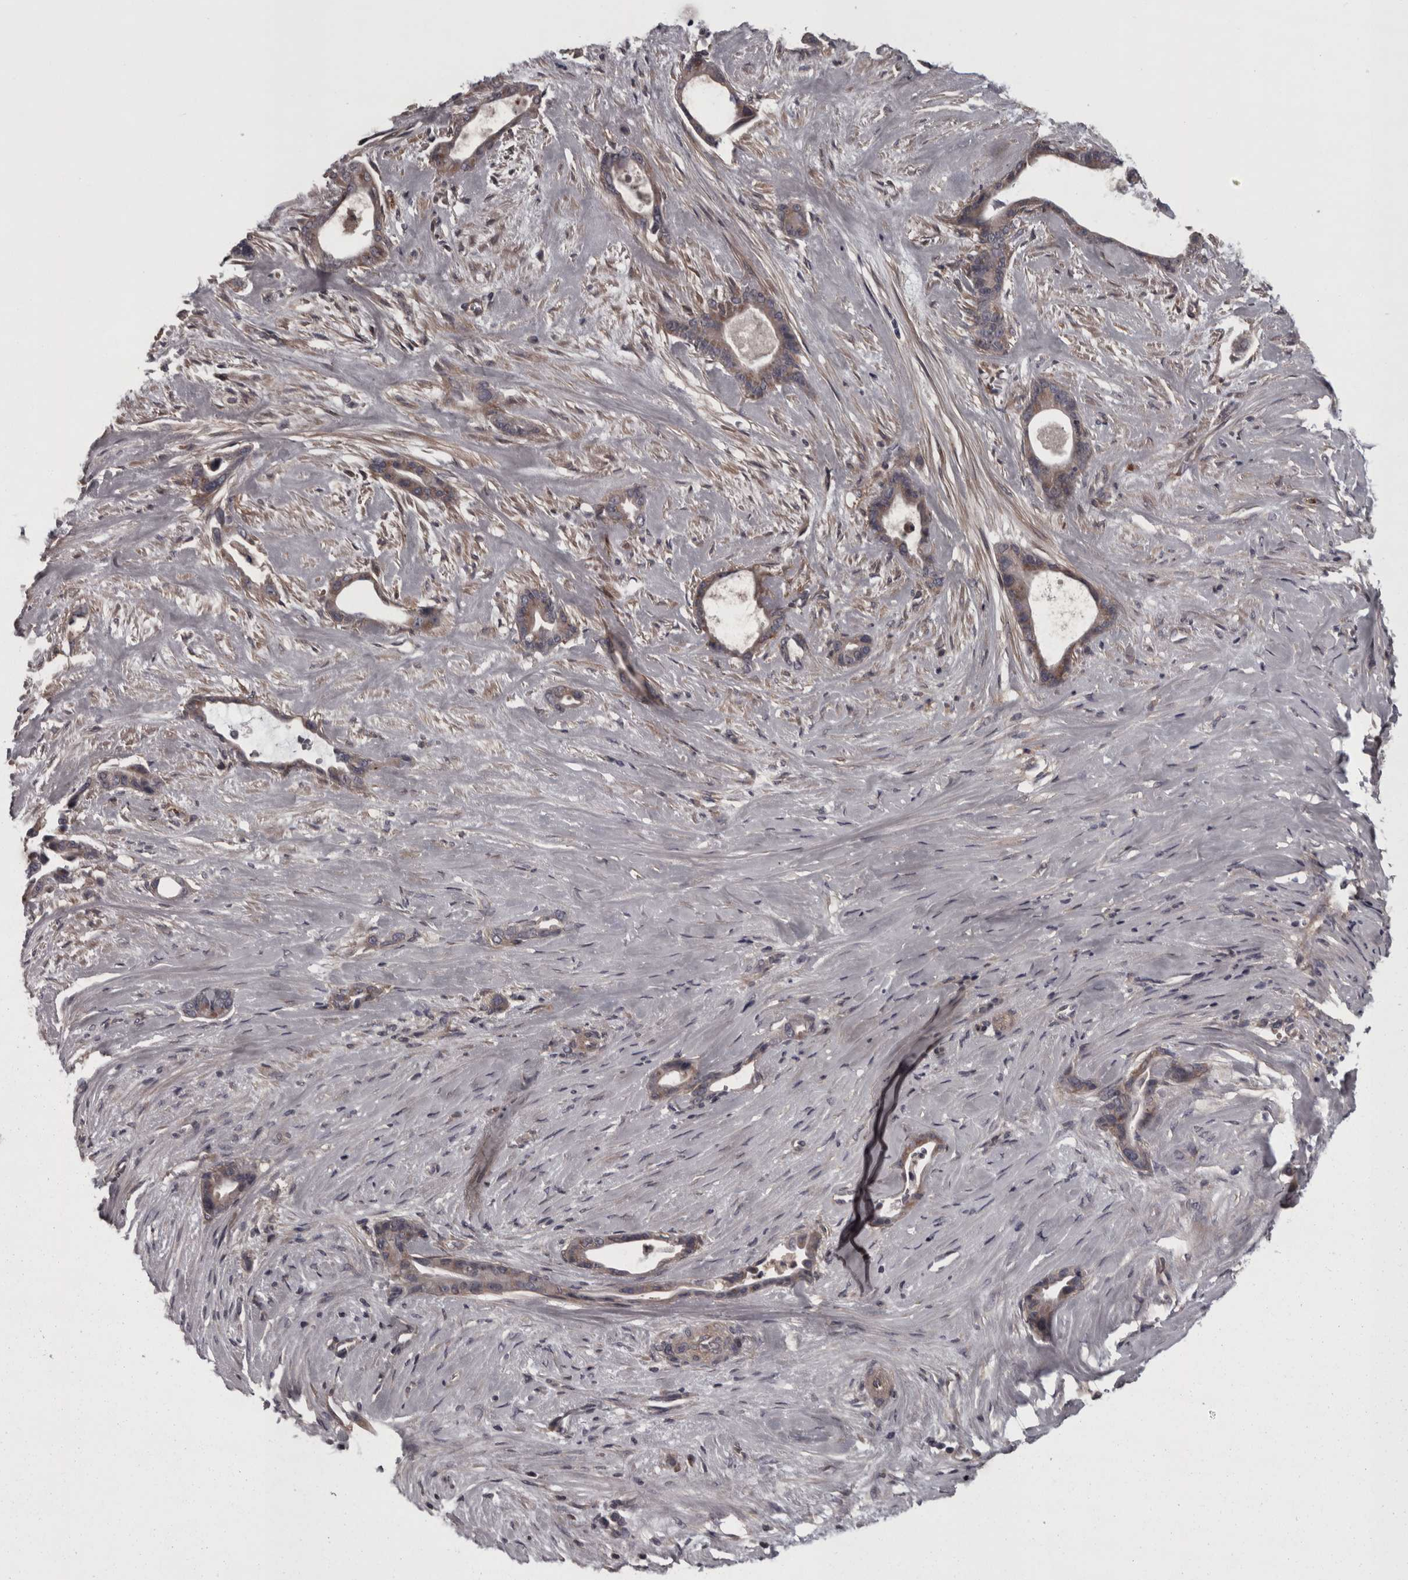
{"staining": {"intensity": "moderate", "quantity": ">75%", "location": "cytoplasmic/membranous"}, "tissue": "liver cancer", "cell_type": "Tumor cells", "image_type": "cancer", "snomed": [{"axis": "morphology", "description": "Cholangiocarcinoma"}, {"axis": "topography", "description": "Liver"}], "caption": "The micrograph displays a brown stain indicating the presence of a protein in the cytoplasmic/membranous of tumor cells in liver cancer (cholangiocarcinoma).", "gene": "RSU1", "patient": {"sex": "female", "age": 55}}